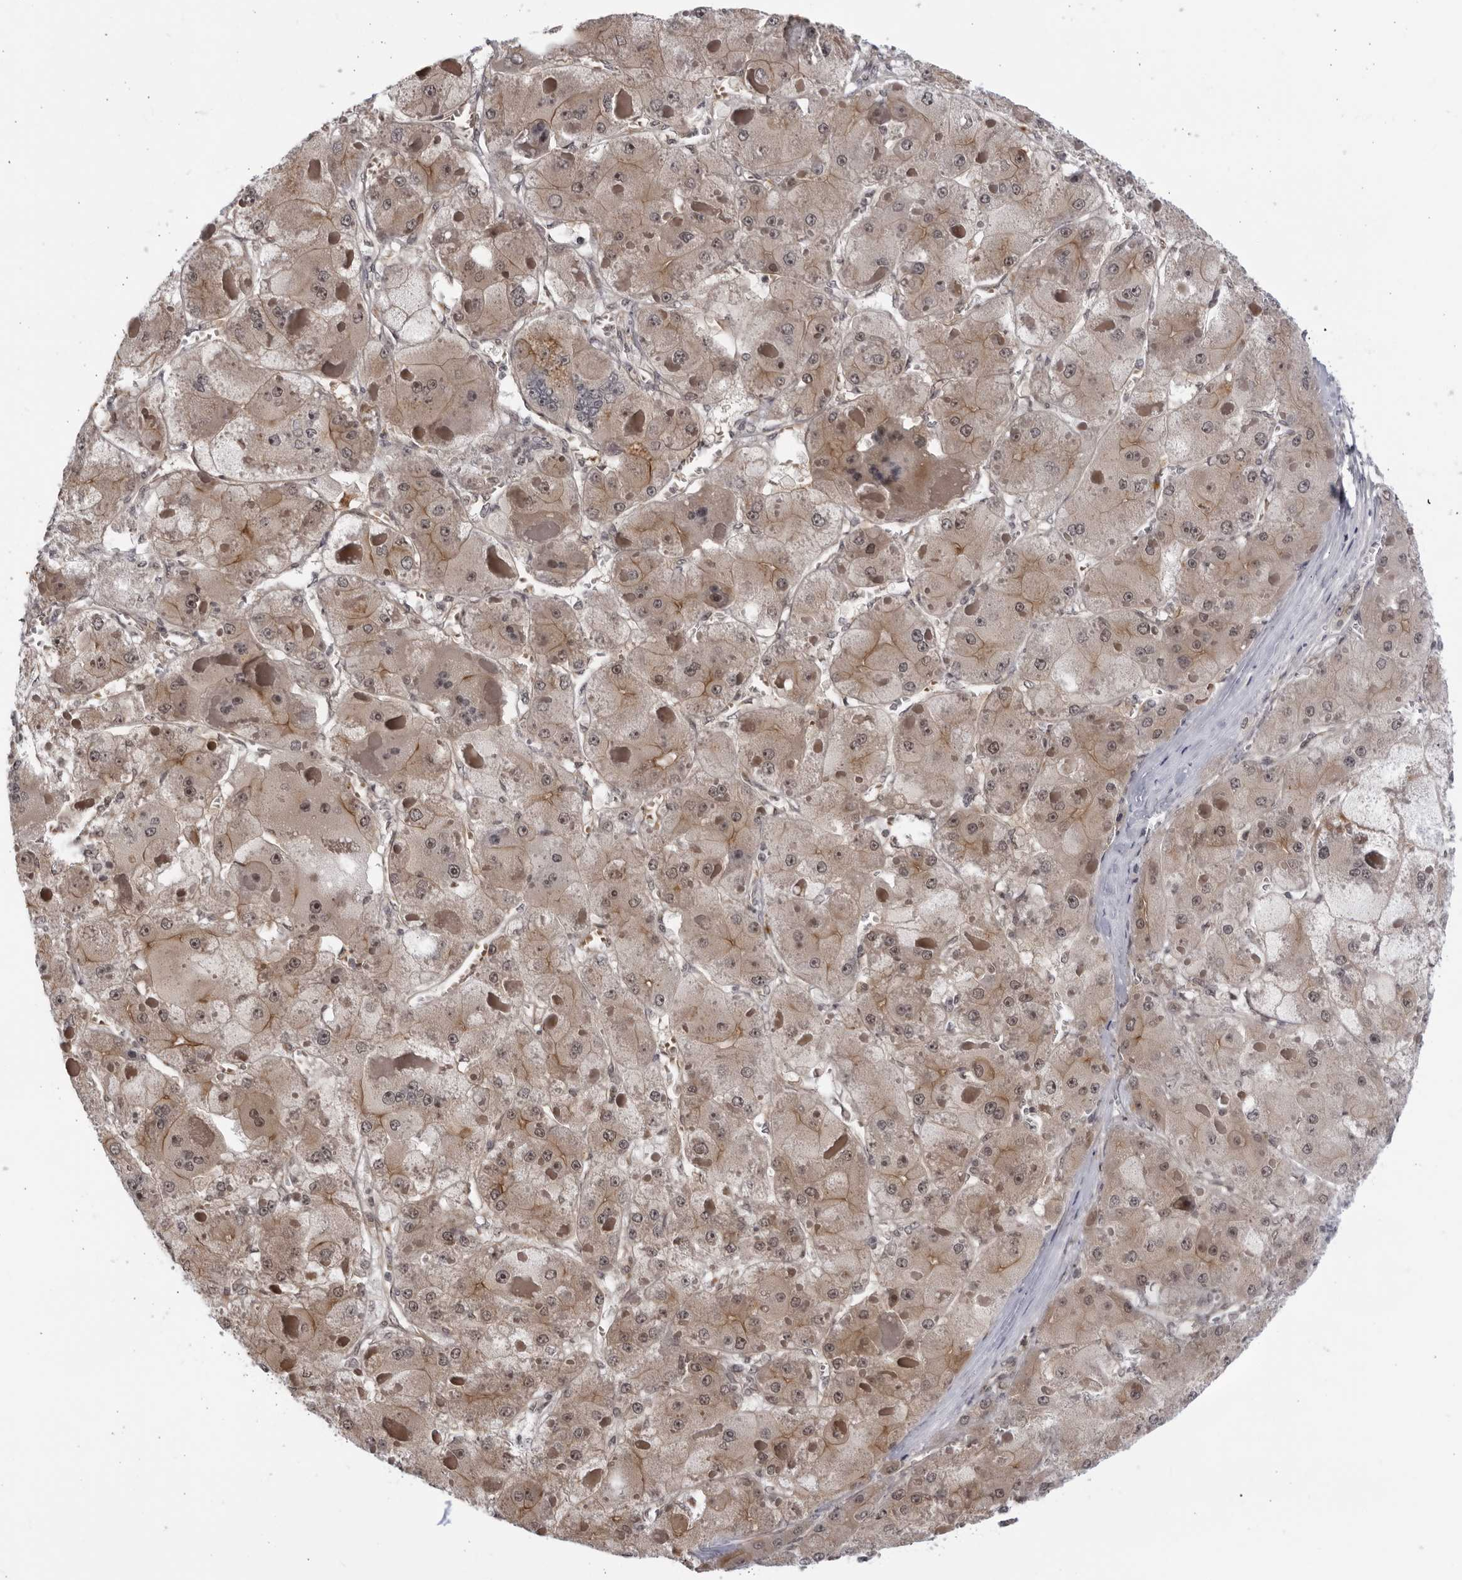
{"staining": {"intensity": "moderate", "quantity": ">75%", "location": "cytoplasmic/membranous,nuclear"}, "tissue": "liver cancer", "cell_type": "Tumor cells", "image_type": "cancer", "snomed": [{"axis": "morphology", "description": "Carcinoma, Hepatocellular, NOS"}, {"axis": "topography", "description": "Liver"}], "caption": "Immunohistochemical staining of liver hepatocellular carcinoma shows medium levels of moderate cytoplasmic/membranous and nuclear staining in approximately >75% of tumor cells. (IHC, brightfield microscopy, high magnification).", "gene": "ITGB3BP", "patient": {"sex": "female", "age": 73}}